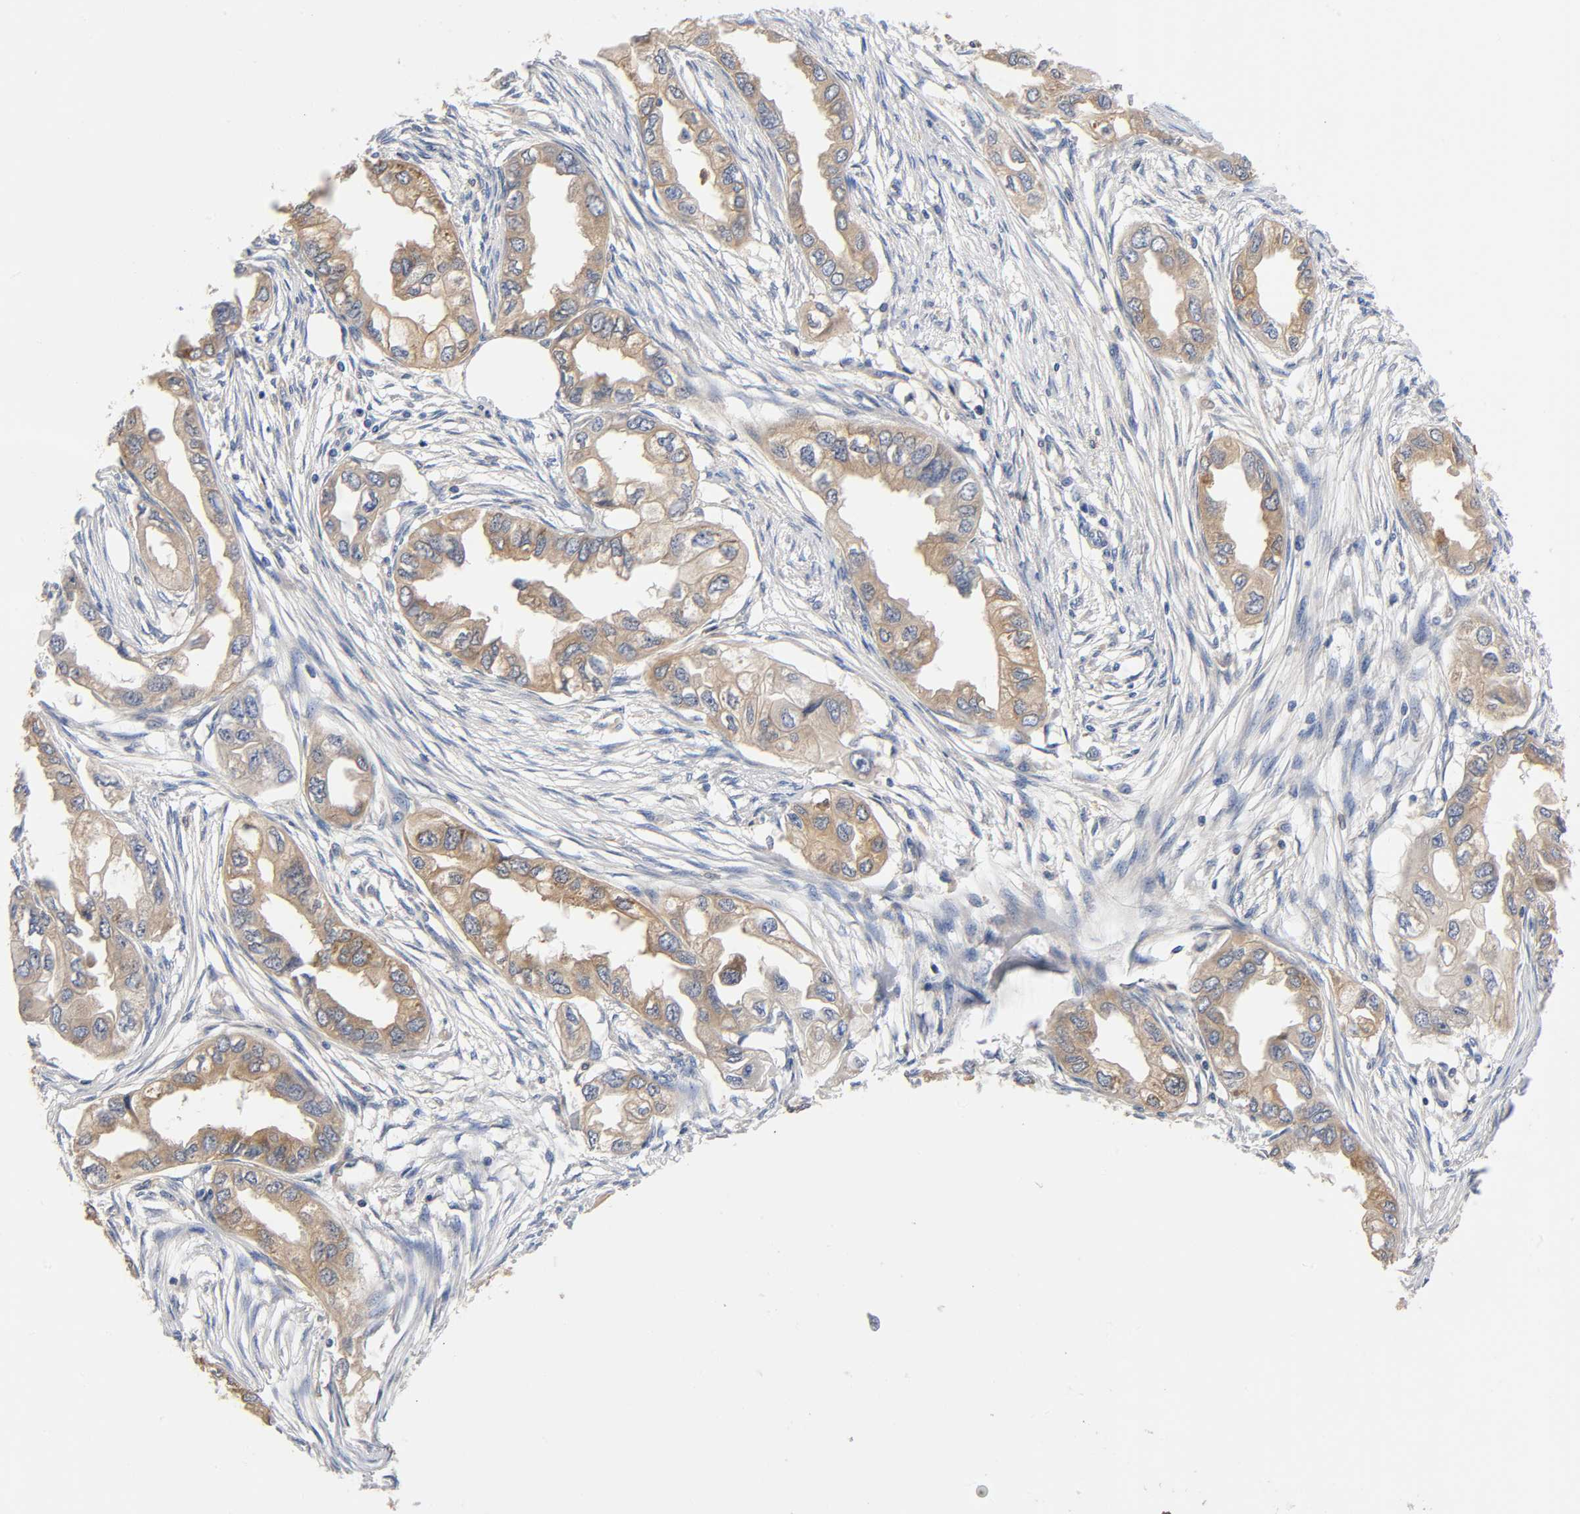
{"staining": {"intensity": "moderate", "quantity": ">75%", "location": "cytoplasmic/membranous"}, "tissue": "endometrial cancer", "cell_type": "Tumor cells", "image_type": "cancer", "snomed": [{"axis": "morphology", "description": "Adenocarcinoma, NOS"}, {"axis": "topography", "description": "Endometrium"}], "caption": "Tumor cells show medium levels of moderate cytoplasmic/membranous expression in approximately >75% of cells in human adenocarcinoma (endometrial).", "gene": "PRKAB1", "patient": {"sex": "female", "age": 67}}